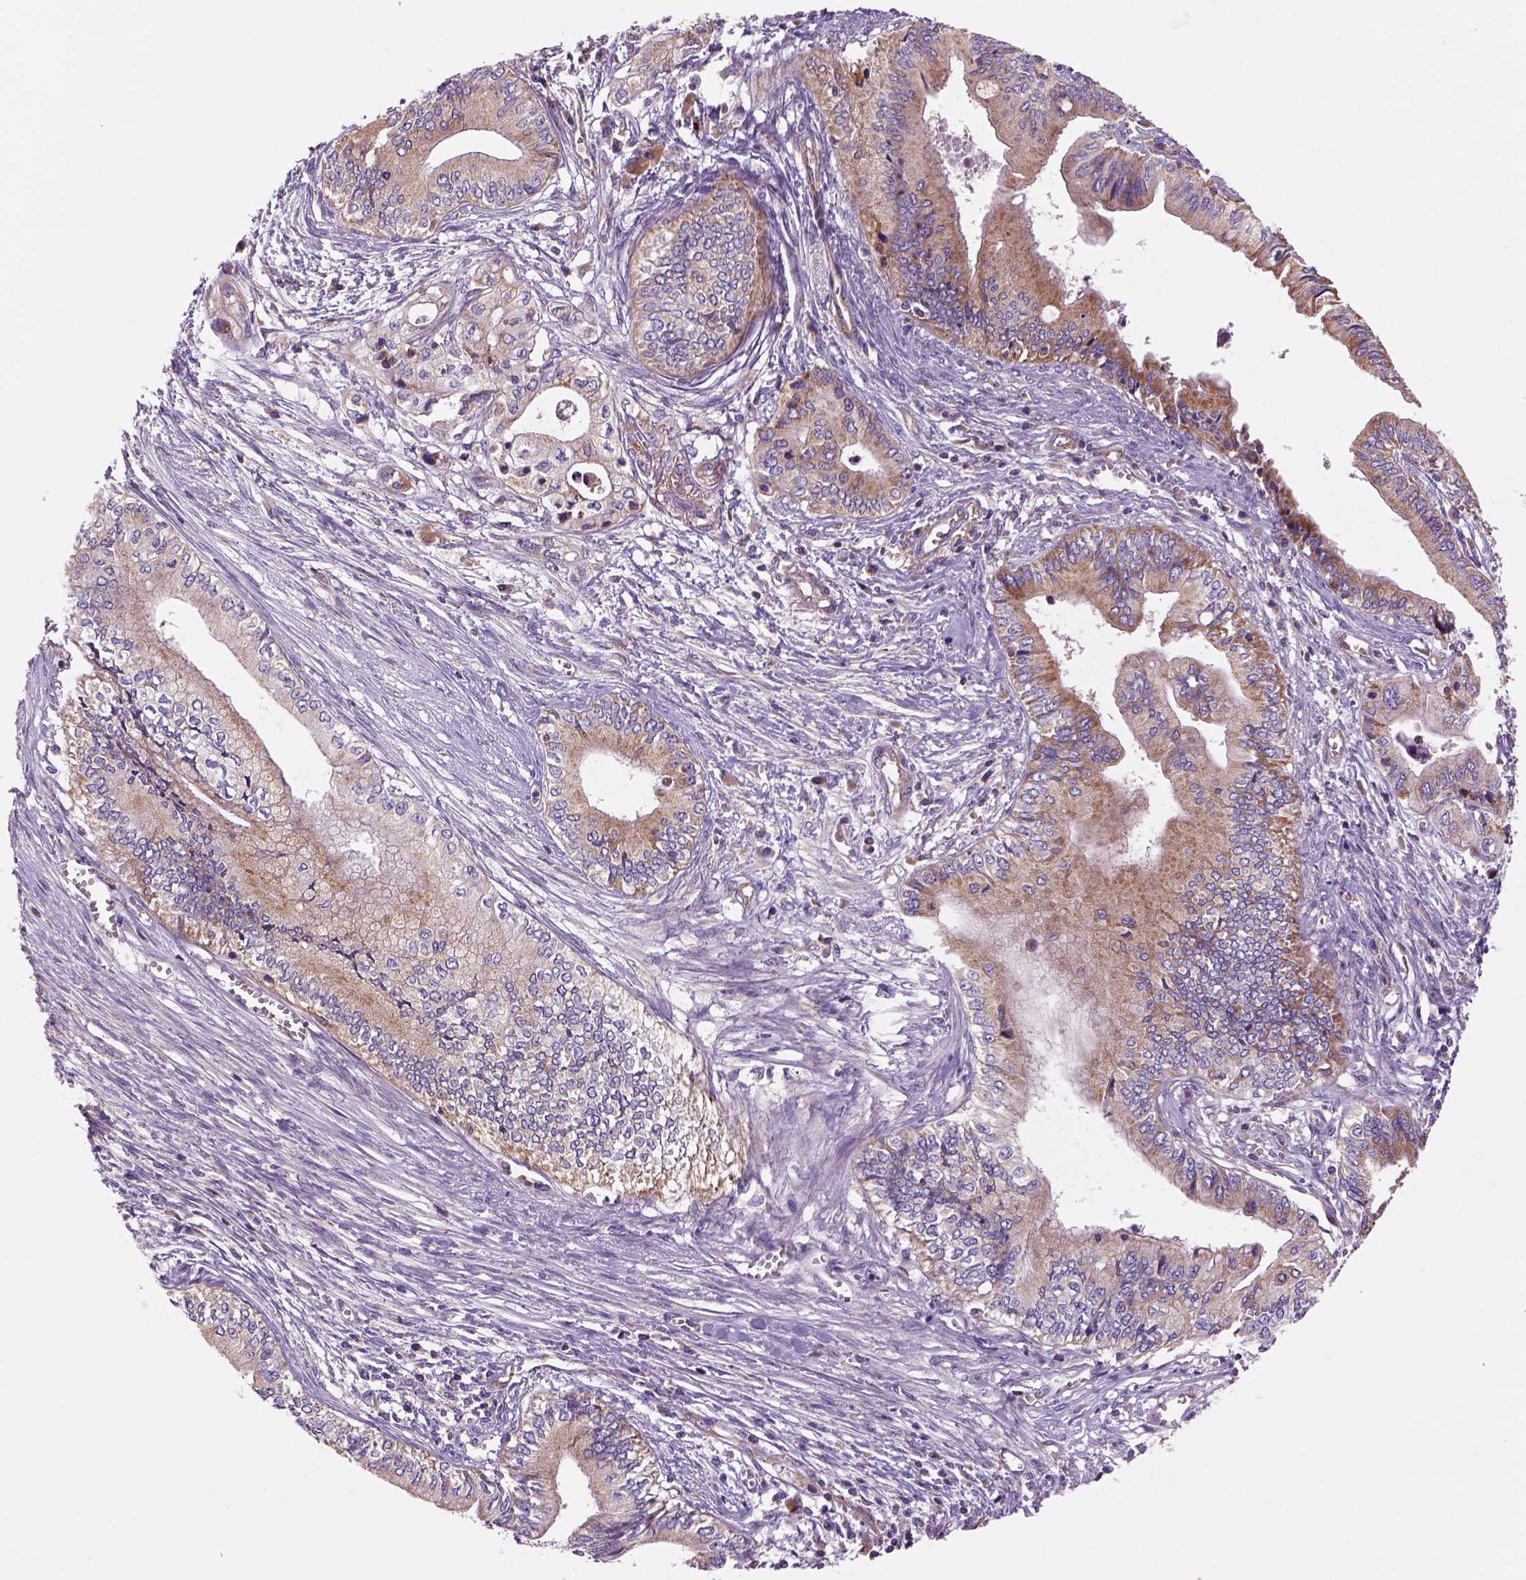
{"staining": {"intensity": "moderate", "quantity": "<25%", "location": "cytoplasmic/membranous"}, "tissue": "pancreatic cancer", "cell_type": "Tumor cells", "image_type": "cancer", "snomed": [{"axis": "morphology", "description": "Adenocarcinoma, NOS"}, {"axis": "topography", "description": "Pancreas"}], "caption": "IHC photomicrograph of neoplastic tissue: pancreatic cancer stained using IHC demonstrates low levels of moderate protein expression localized specifically in the cytoplasmic/membranous of tumor cells, appearing as a cytoplasmic/membranous brown color.", "gene": "WARS2", "patient": {"sex": "female", "age": 61}}